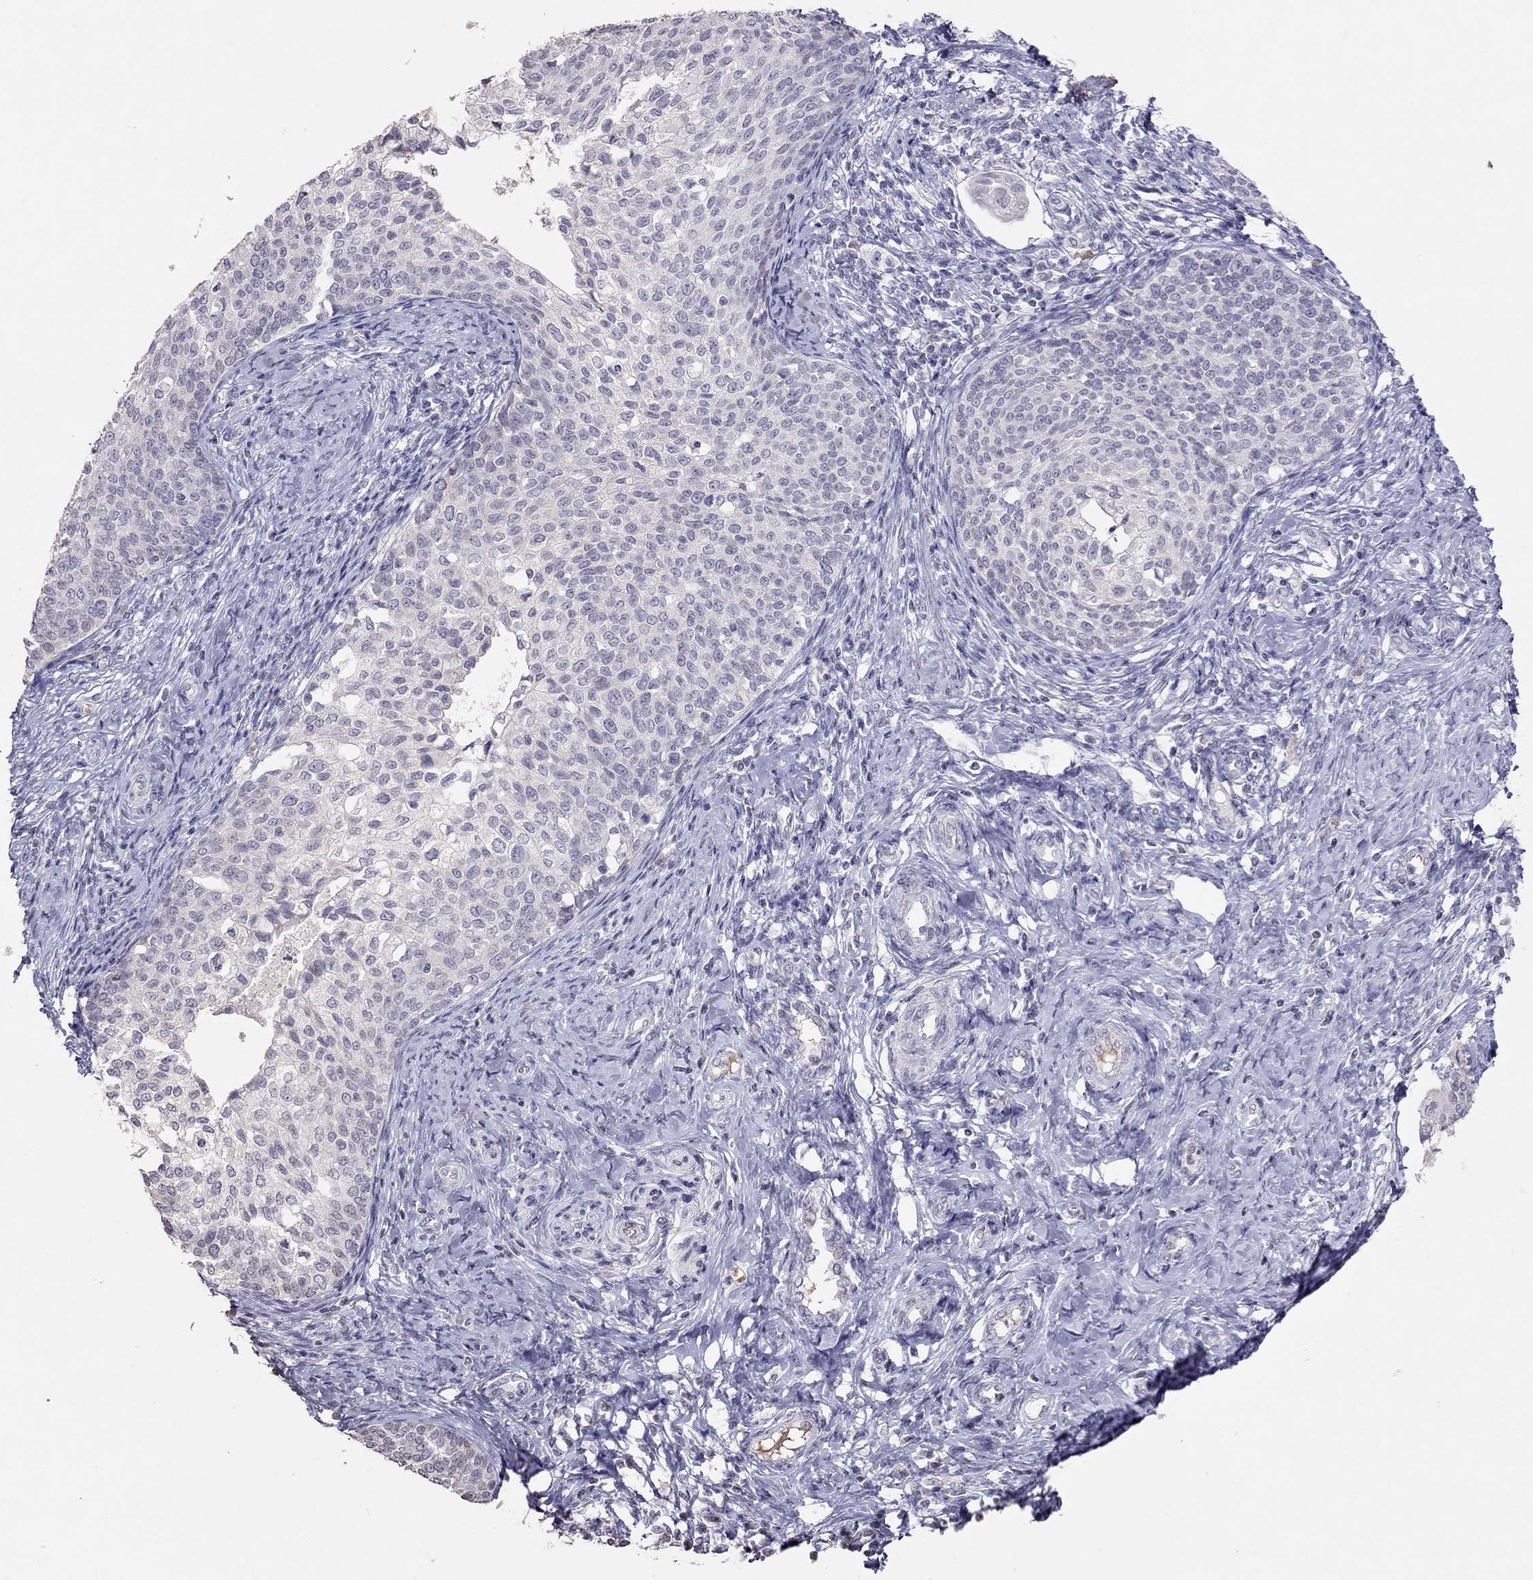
{"staining": {"intensity": "negative", "quantity": "none", "location": "none"}, "tissue": "cervical cancer", "cell_type": "Tumor cells", "image_type": "cancer", "snomed": [{"axis": "morphology", "description": "Squamous cell carcinoma, NOS"}, {"axis": "topography", "description": "Cervix"}], "caption": "DAB immunohistochemical staining of human cervical cancer exhibits no significant staining in tumor cells. (DAB (3,3'-diaminobenzidine) immunohistochemistry (IHC) visualized using brightfield microscopy, high magnification).", "gene": "TSHB", "patient": {"sex": "female", "age": 51}}